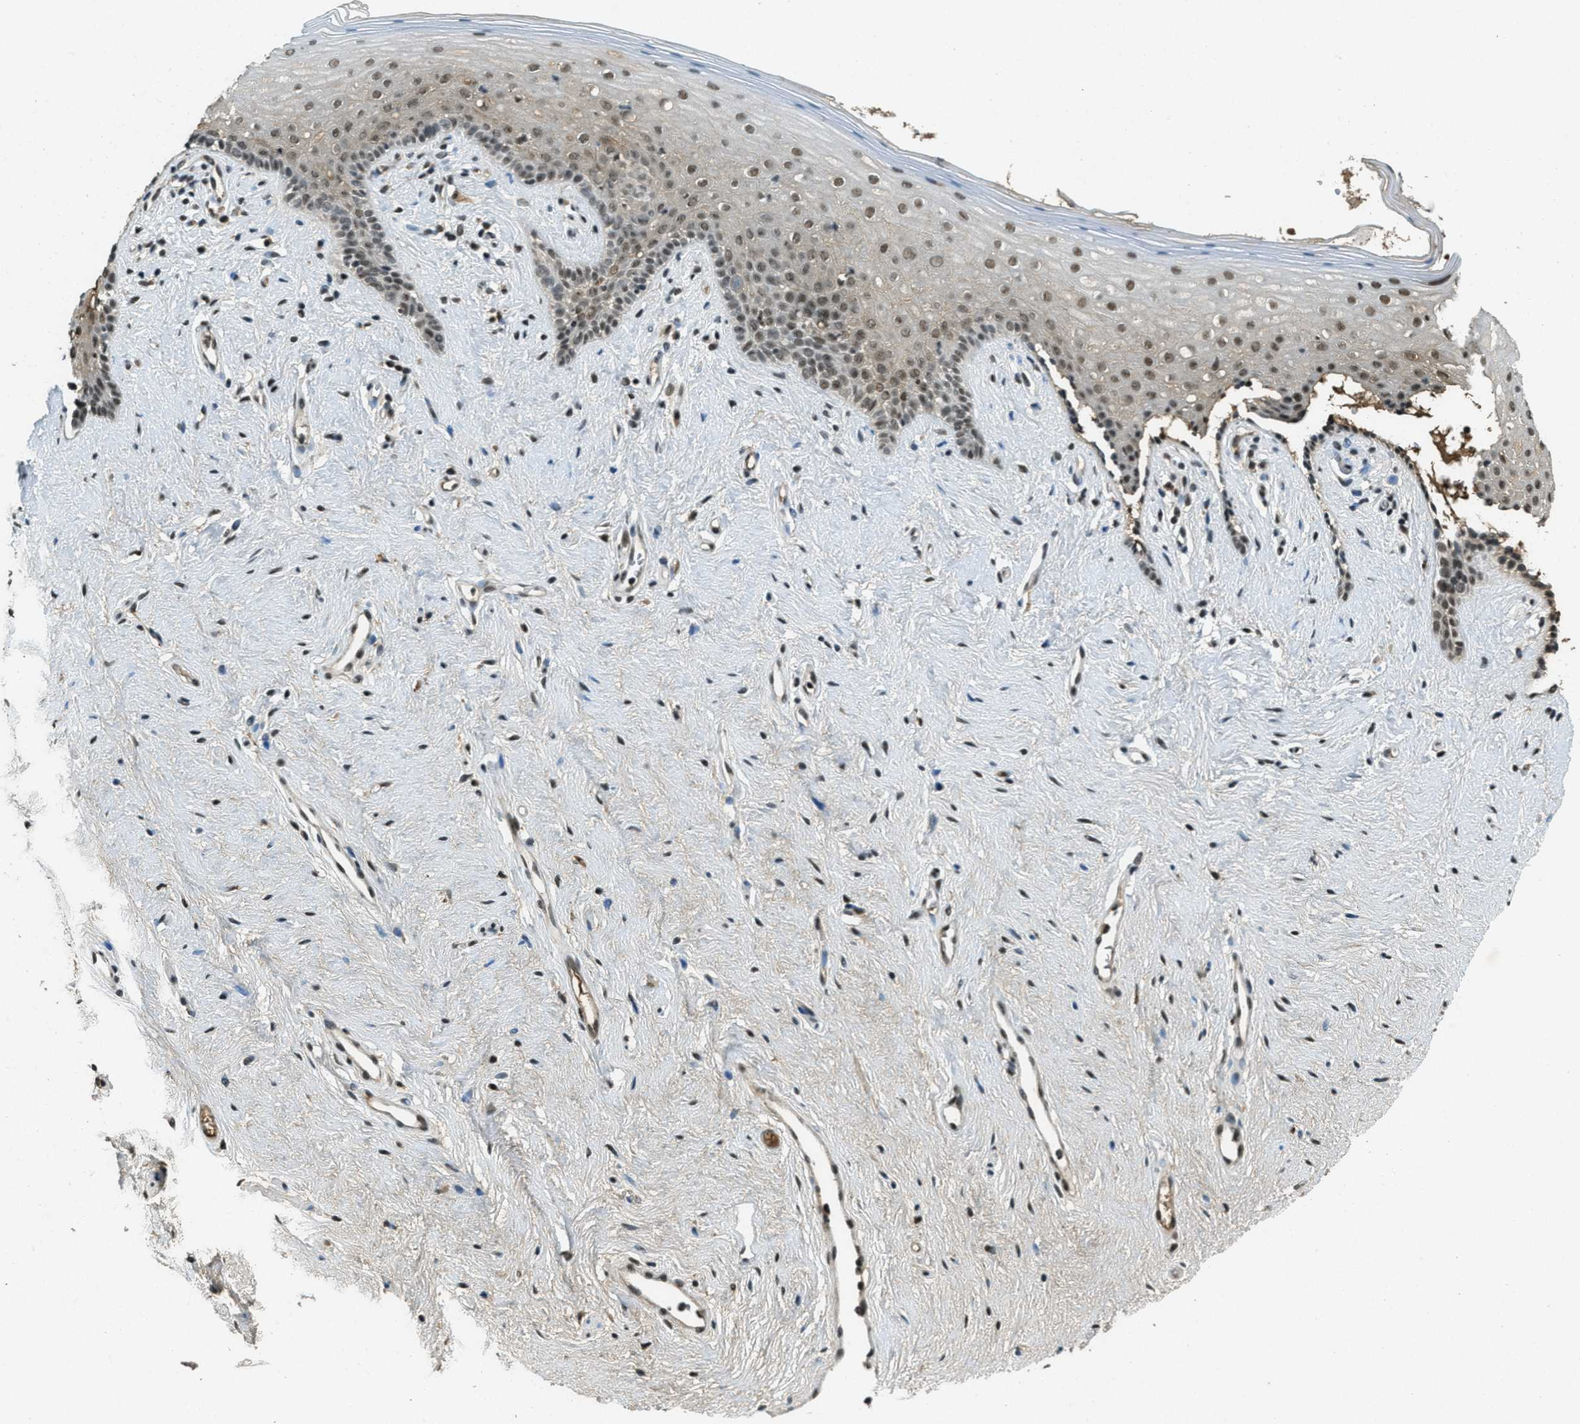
{"staining": {"intensity": "moderate", "quantity": ">75%", "location": "nuclear"}, "tissue": "vagina", "cell_type": "Squamous epithelial cells", "image_type": "normal", "snomed": [{"axis": "morphology", "description": "Normal tissue, NOS"}, {"axis": "topography", "description": "Vagina"}], "caption": "Immunohistochemical staining of unremarkable vagina demonstrates moderate nuclear protein positivity in about >75% of squamous epithelial cells. The protein is shown in brown color, while the nuclei are stained blue.", "gene": "ZNF148", "patient": {"sex": "female", "age": 44}}